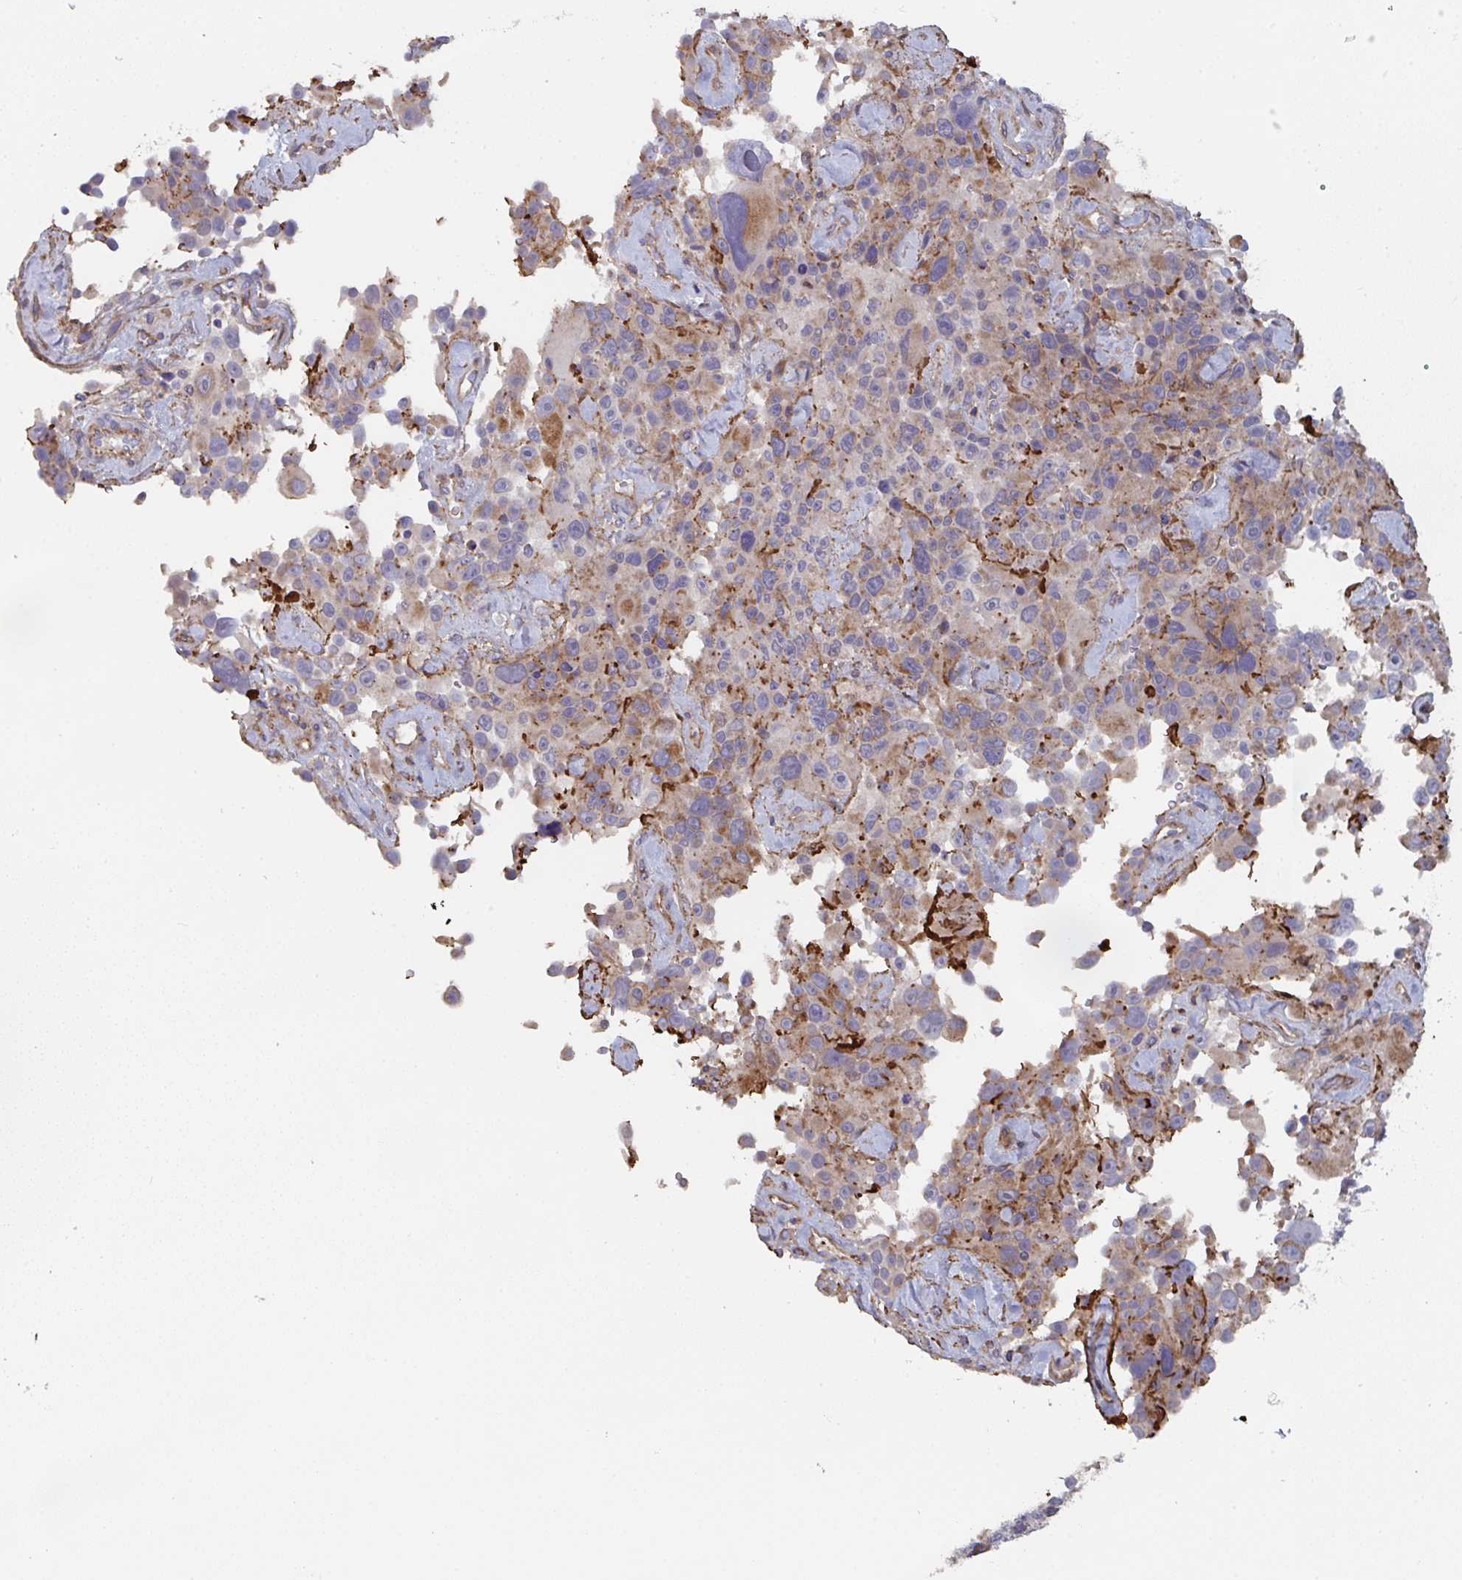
{"staining": {"intensity": "weak", "quantity": "25%-75%", "location": "cytoplasmic/membranous"}, "tissue": "melanoma", "cell_type": "Tumor cells", "image_type": "cancer", "snomed": [{"axis": "morphology", "description": "Malignant melanoma, Metastatic site"}, {"axis": "topography", "description": "Lymph node"}], "caption": "Immunohistochemistry histopathology image of melanoma stained for a protein (brown), which shows low levels of weak cytoplasmic/membranous positivity in about 25%-75% of tumor cells.", "gene": "FZD2", "patient": {"sex": "male", "age": 62}}